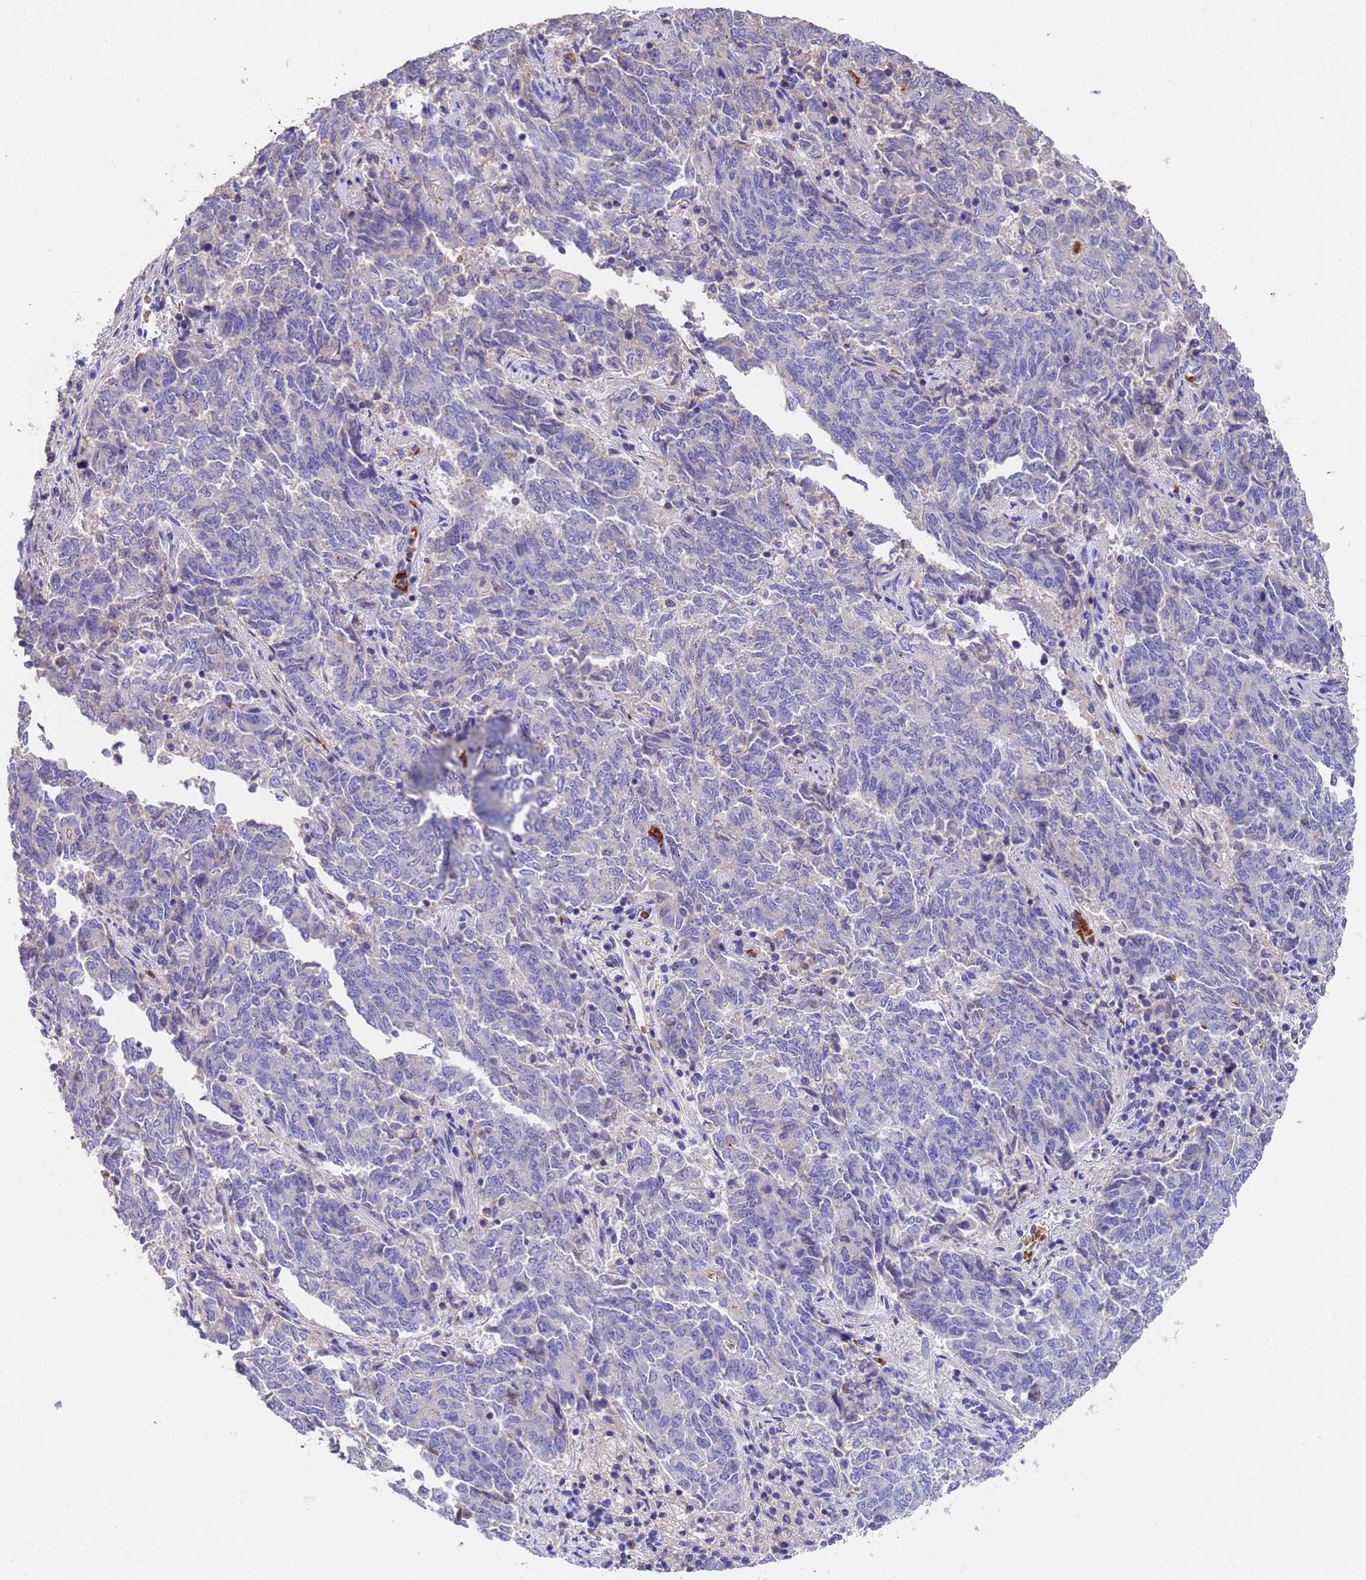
{"staining": {"intensity": "negative", "quantity": "none", "location": "none"}, "tissue": "endometrial cancer", "cell_type": "Tumor cells", "image_type": "cancer", "snomed": [{"axis": "morphology", "description": "Adenocarcinoma, NOS"}, {"axis": "topography", "description": "Endometrium"}], "caption": "The image displays no significant staining in tumor cells of endometrial cancer.", "gene": "ELP6", "patient": {"sex": "female", "age": 80}}